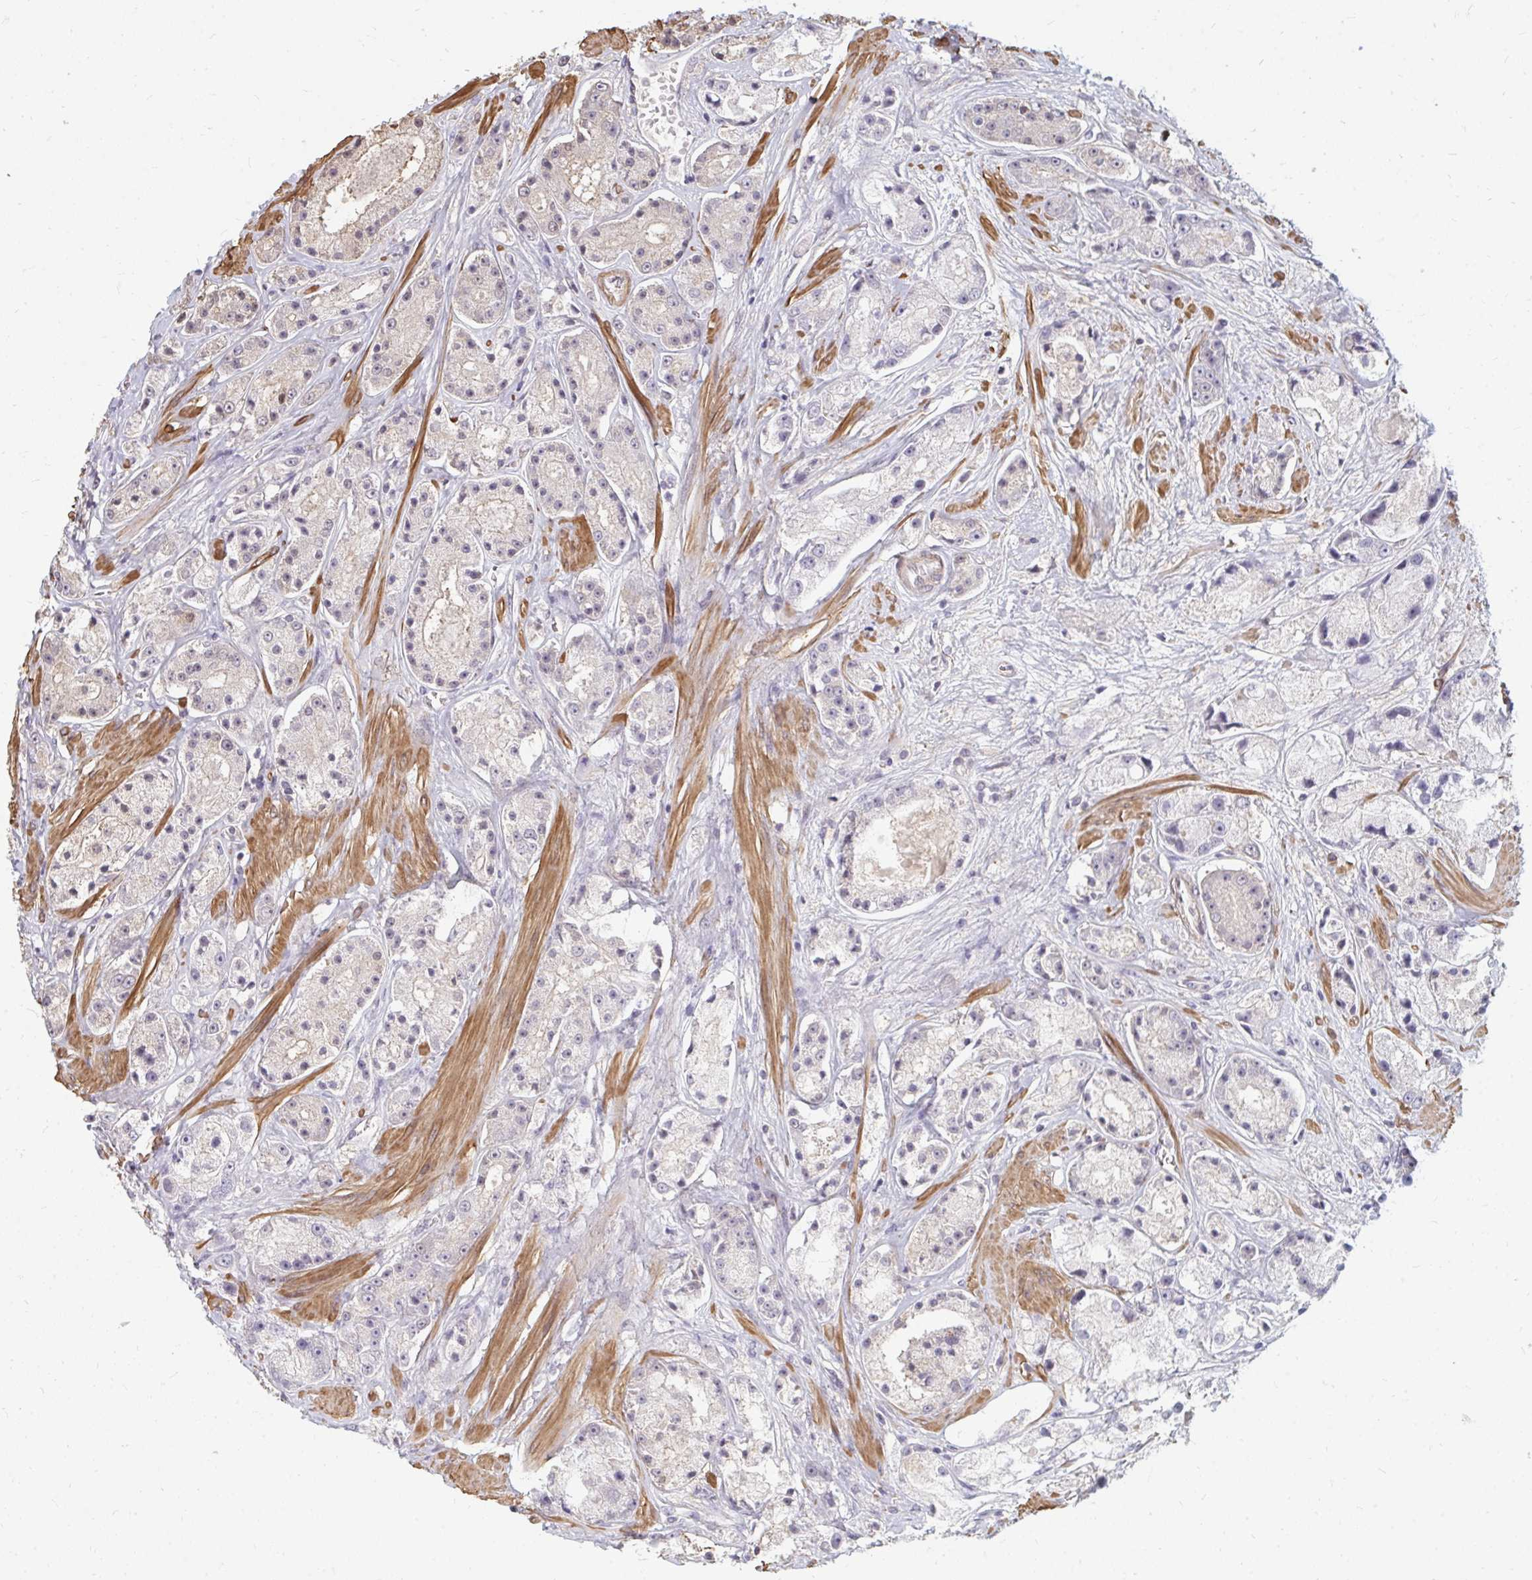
{"staining": {"intensity": "negative", "quantity": "none", "location": "none"}, "tissue": "prostate cancer", "cell_type": "Tumor cells", "image_type": "cancer", "snomed": [{"axis": "morphology", "description": "Adenocarcinoma, High grade"}, {"axis": "topography", "description": "Prostate"}], "caption": "Immunohistochemistry photomicrograph of human prostate adenocarcinoma (high-grade) stained for a protein (brown), which demonstrates no positivity in tumor cells.", "gene": "GPC5", "patient": {"sex": "male", "age": 67}}